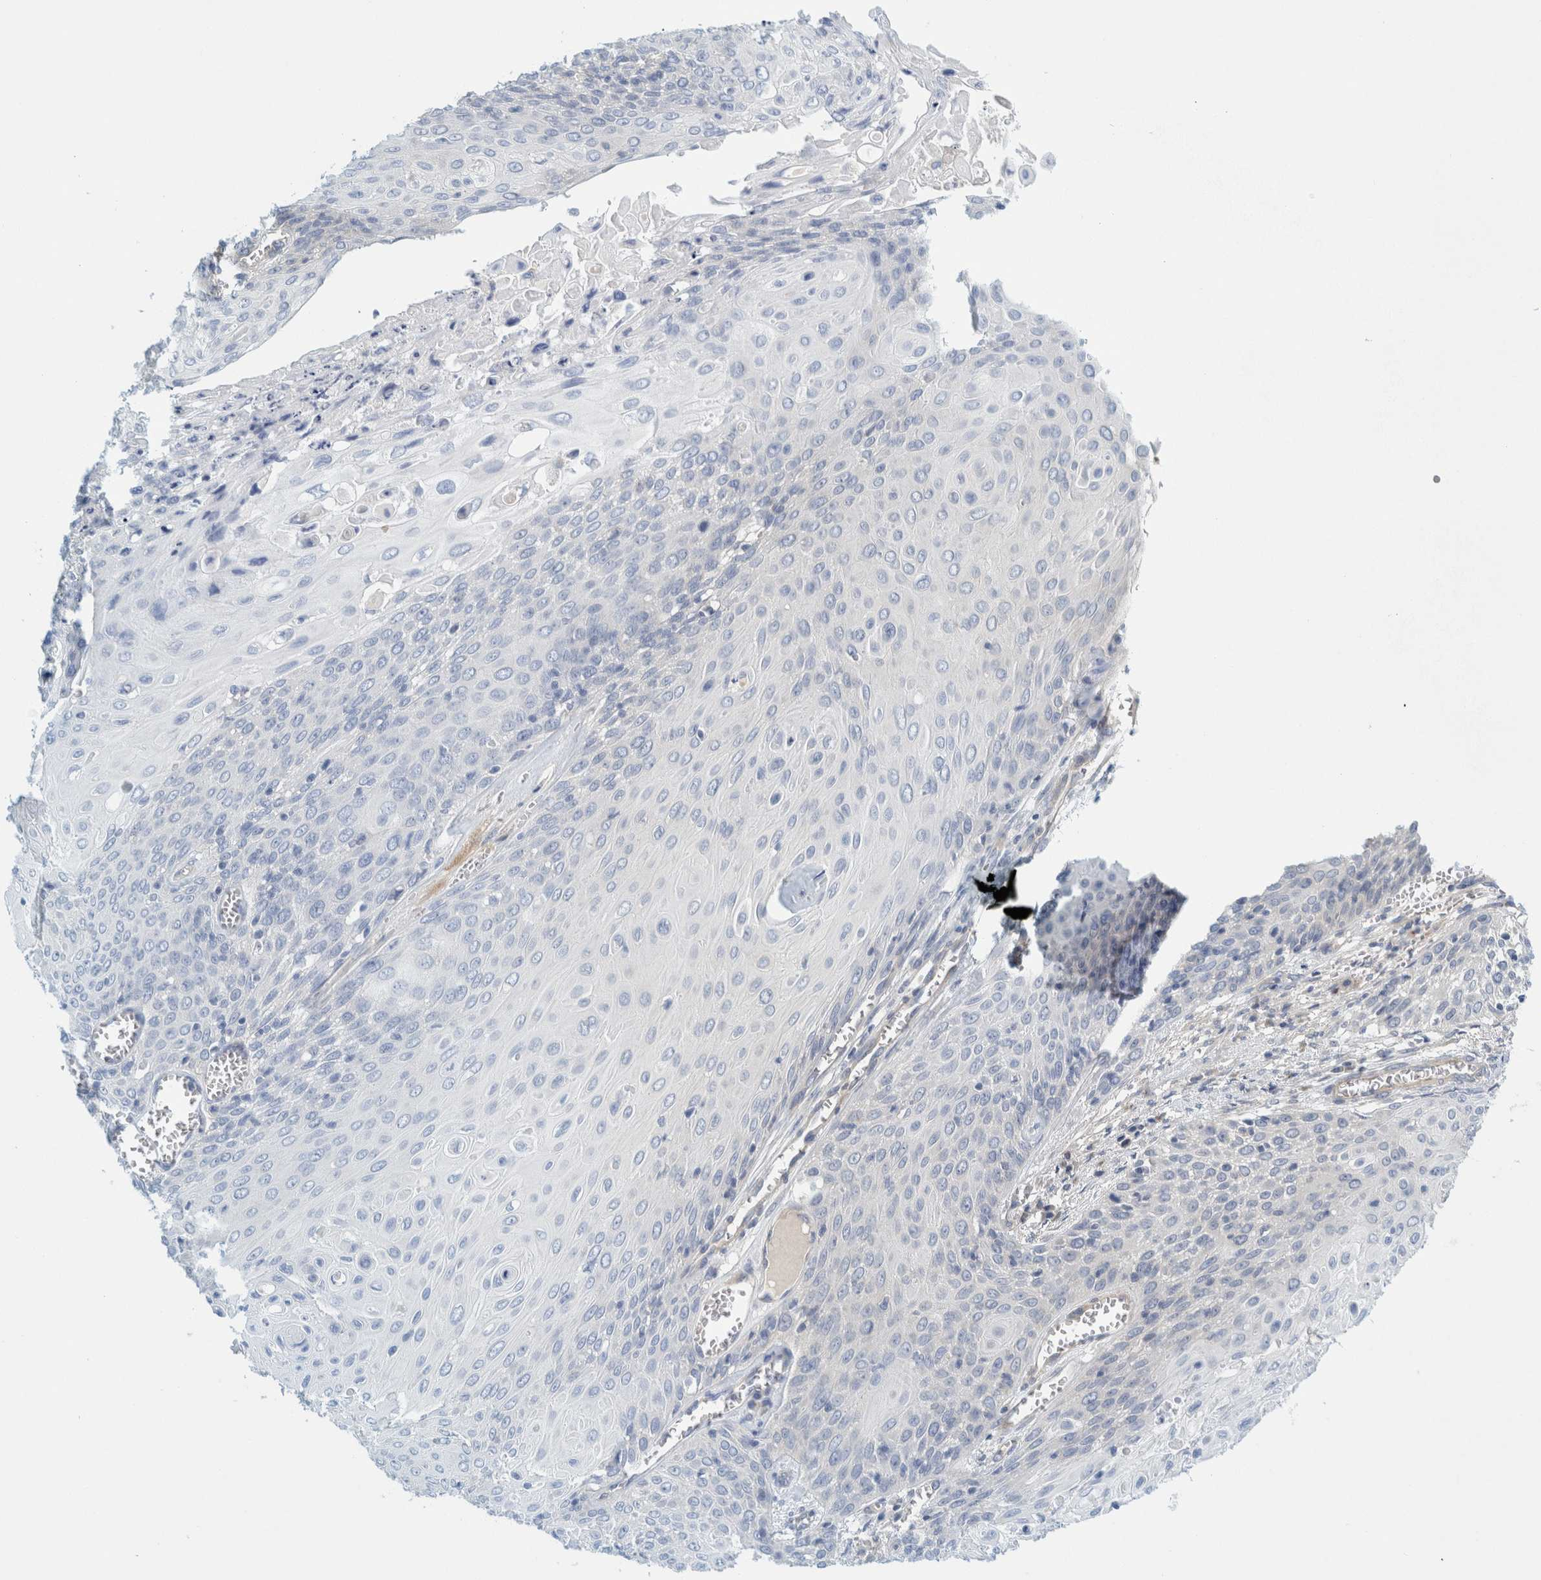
{"staining": {"intensity": "negative", "quantity": "none", "location": "none"}, "tissue": "cervical cancer", "cell_type": "Tumor cells", "image_type": "cancer", "snomed": [{"axis": "morphology", "description": "Squamous cell carcinoma, NOS"}, {"axis": "topography", "description": "Cervix"}], "caption": "Immunohistochemistry image of squamous cell carcinoma (cervical) stained for a protein (brown), which demonstrates no staining in tumor cells.", "gene": "ZNF324B", "patient": {"sex": "female", "age": 39}}